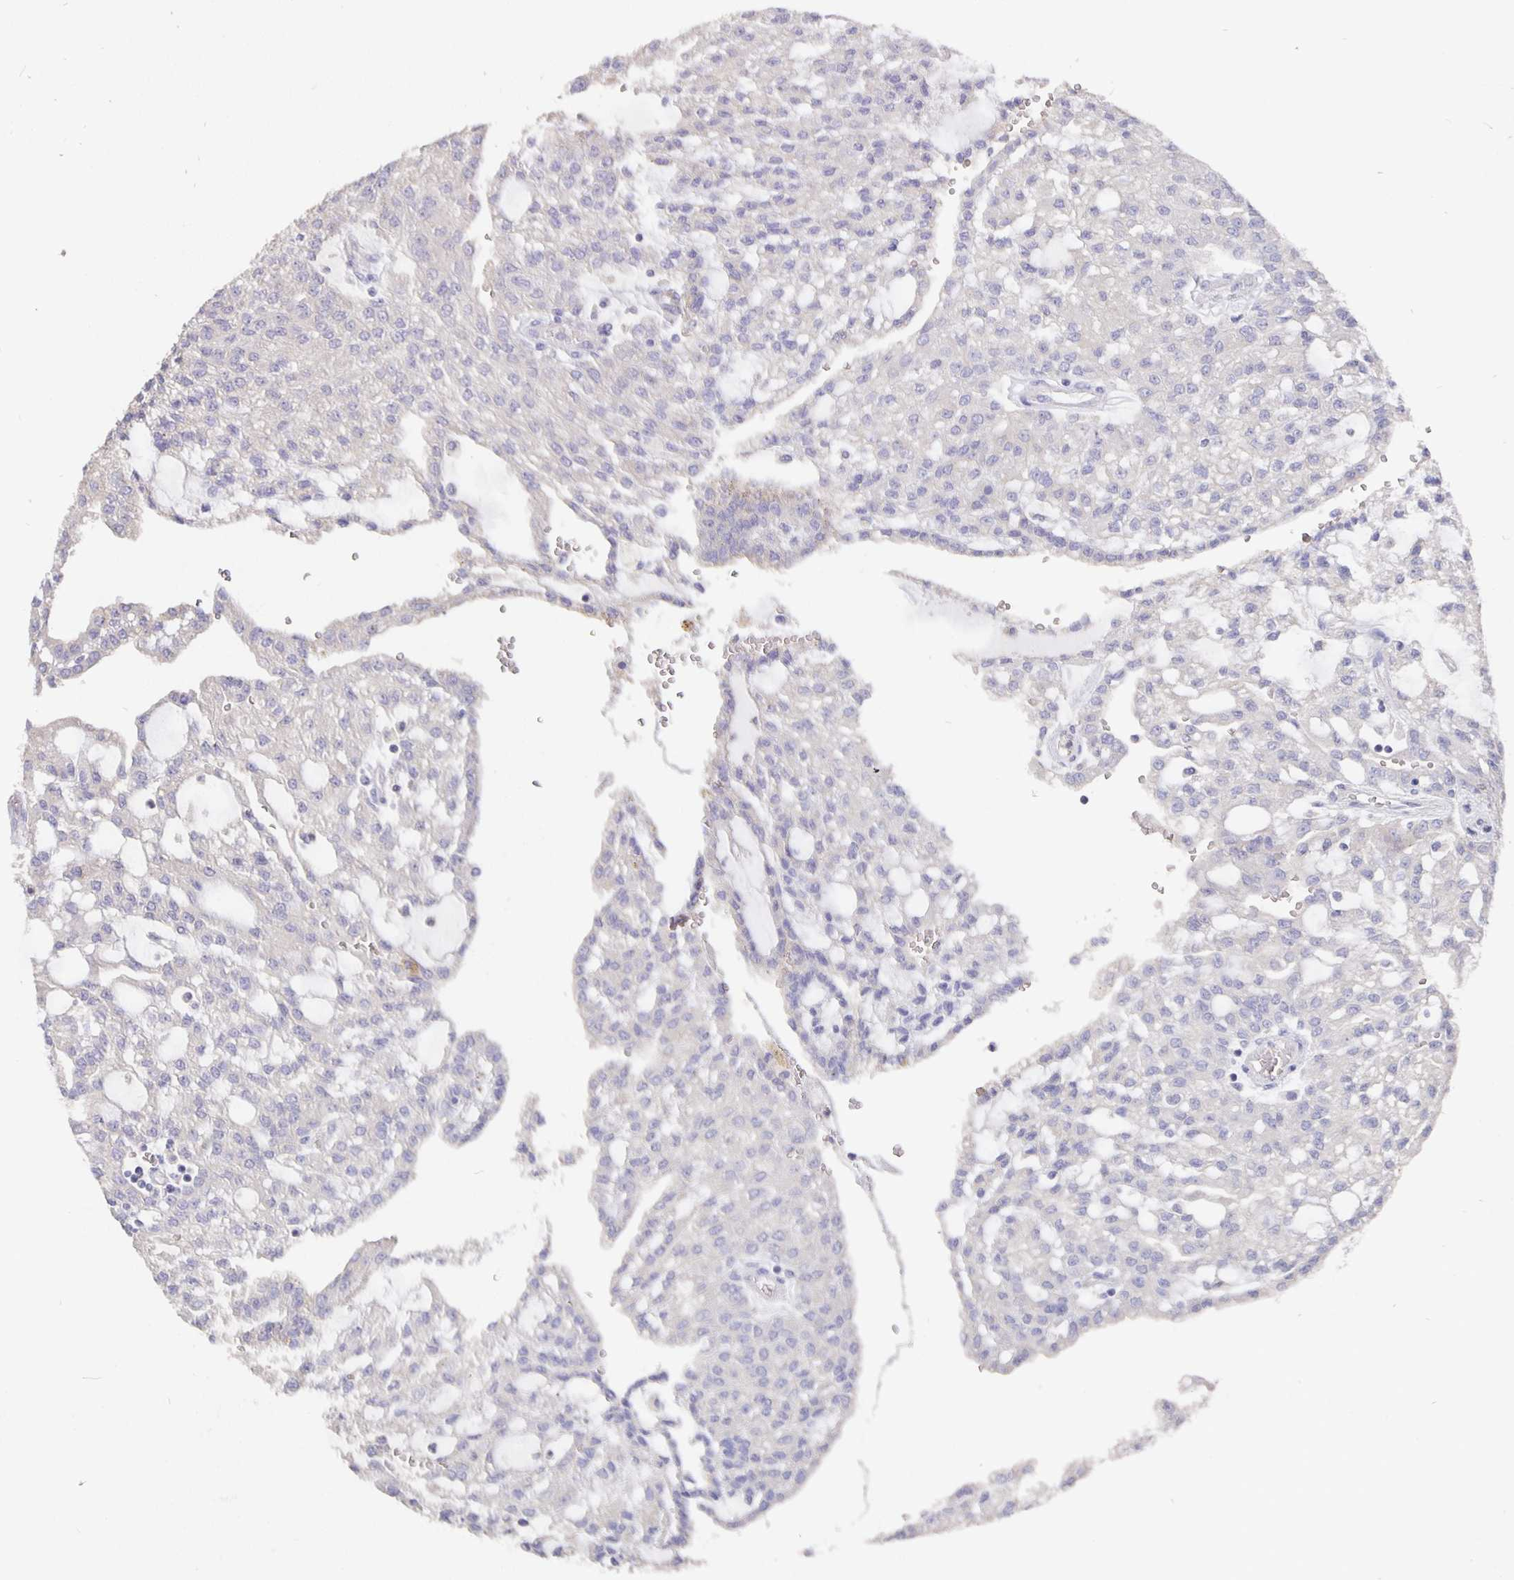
{"staining": {"intensity": "negative", "quantity": "none", "location": "none"}, "tissue": "renal cancer", "cell_type": "Tumor cells", "image_type": "cancer", "snomed": [{"axis": "morphology", "description": "Adenocarcinoma, NOS"}, {"axis": "topography", "description": "Kidney"}], "caption": "This is an immunohistochemistry histopathology image of human renal cancer (adenocarcinoma). There is no expression in tumor cells.", "gene": "CFAP74", "patient": {"sex": "male", "age": 63}}